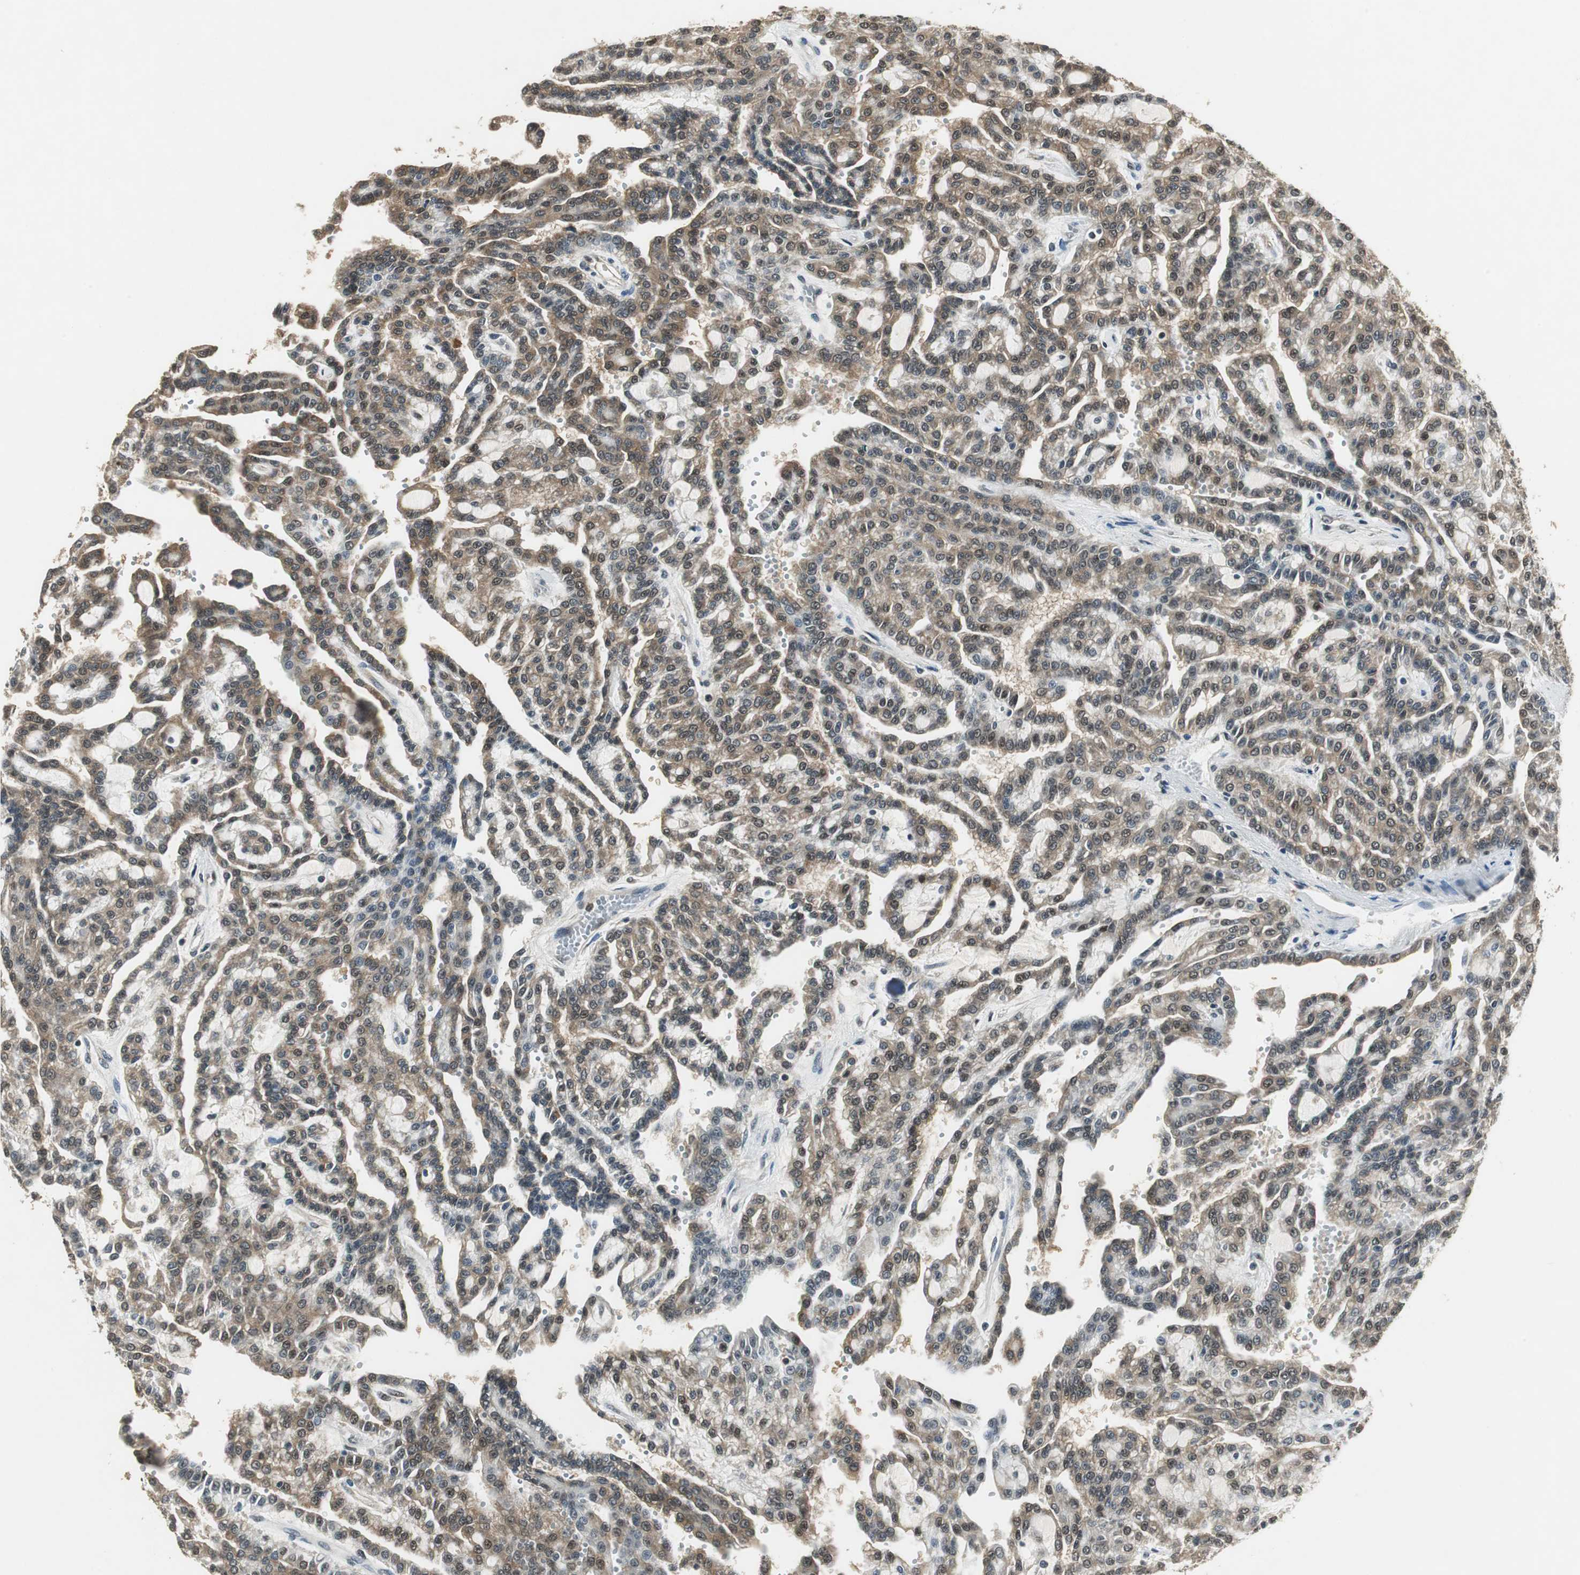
{"staining": {"intensity": "weak", "quantity": ">75%", "location": "cytoplasmic/membranous,nuclear"}, "tissue": "renal cancer", "cell_type": "Tumor cells", "image_type": "cancer", "snomed": [{"axis": "morphology", "description": "Adenocarcinoma, NOS"}, {"axis": "topography", "description": "Kidney"}], "caption": "Immunohistochemical staining of renal cancer demonstrates low levels of weak cytoplasmic/membranous and nuclear expression in approximately >75% of tumor cells.", "gene": "PSMB4", "patient": {"sex": "male", "age": 63}}